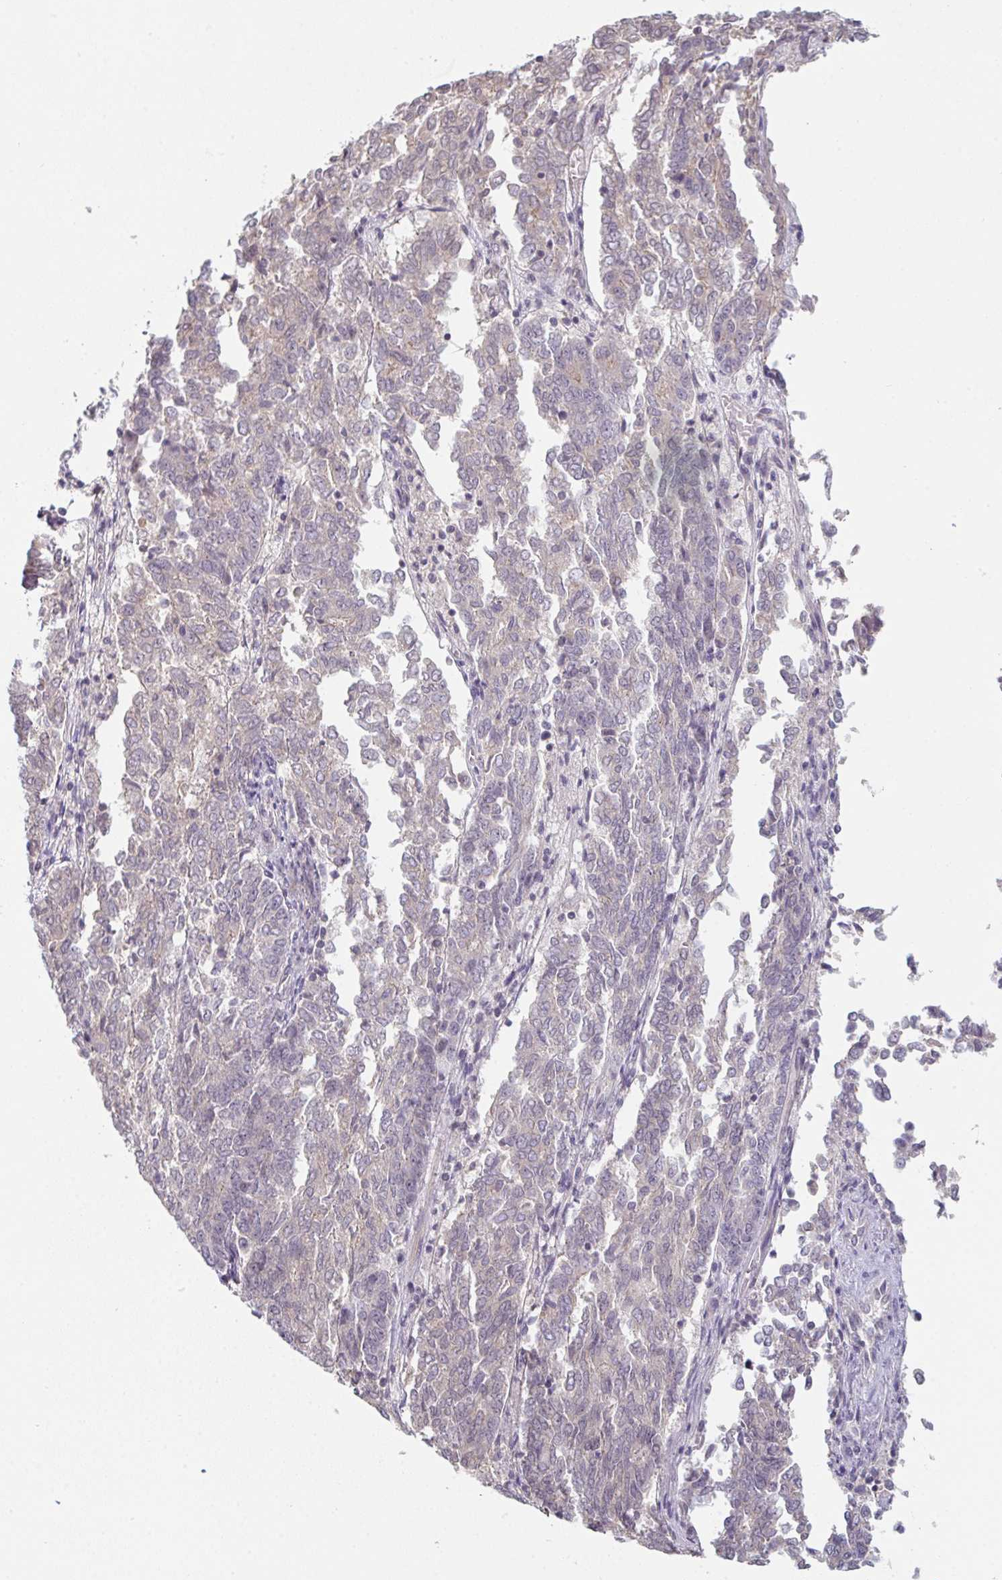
{"staining": {"intensity": "negative", "quantity": "none", "location": "none"}, "tissue": "endometrial cancer", "cell_type": "Tumor cells", "image_type": "cancer", "snomed": [{"axis": "morphology", "description": "Adenocarcinoma, NOS"}, {"axis": "topography", "description": "Endometrium"}], "caption": "There is no significant staining in tumor cells of endometrial cancer.", "gene": "ZNF214", "patient": {"sex": "female", "age": 80}}